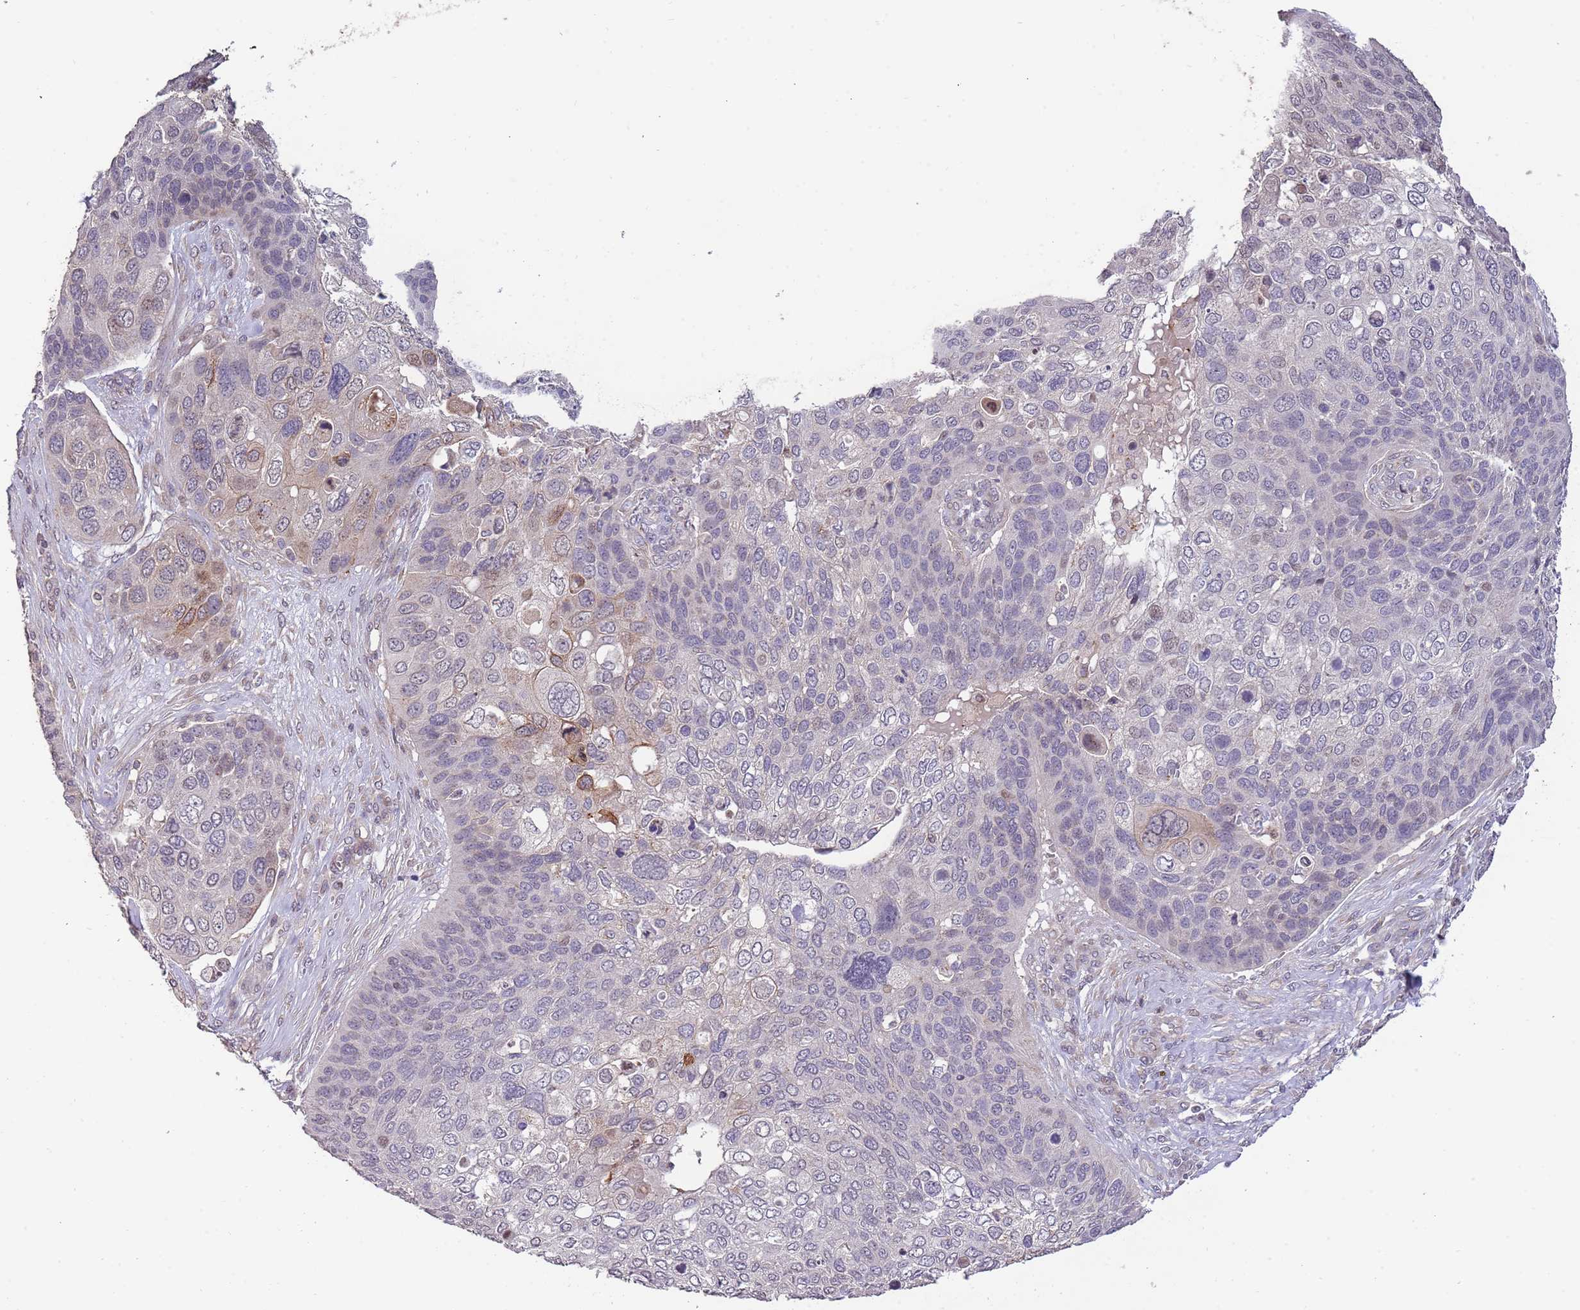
{"staining": {"intensity": "negative", "quantity": "none", "location": "none"}, "tissue": "skin cancer", "cell_type": "Tumor cells", "image_type": "cancer", "snomed": [{"axis": "morphology", "description": "Basal cell carcinoma"}, {"axis": "topography", "description": "Skin"}], "caption": "A photomicrograph of basal cell carcinoma (skin) stained for a protein displays no brown staining in tumor cells.", "gene": "SLC16A4", "patient": {"sex": "female", "age": 74}}